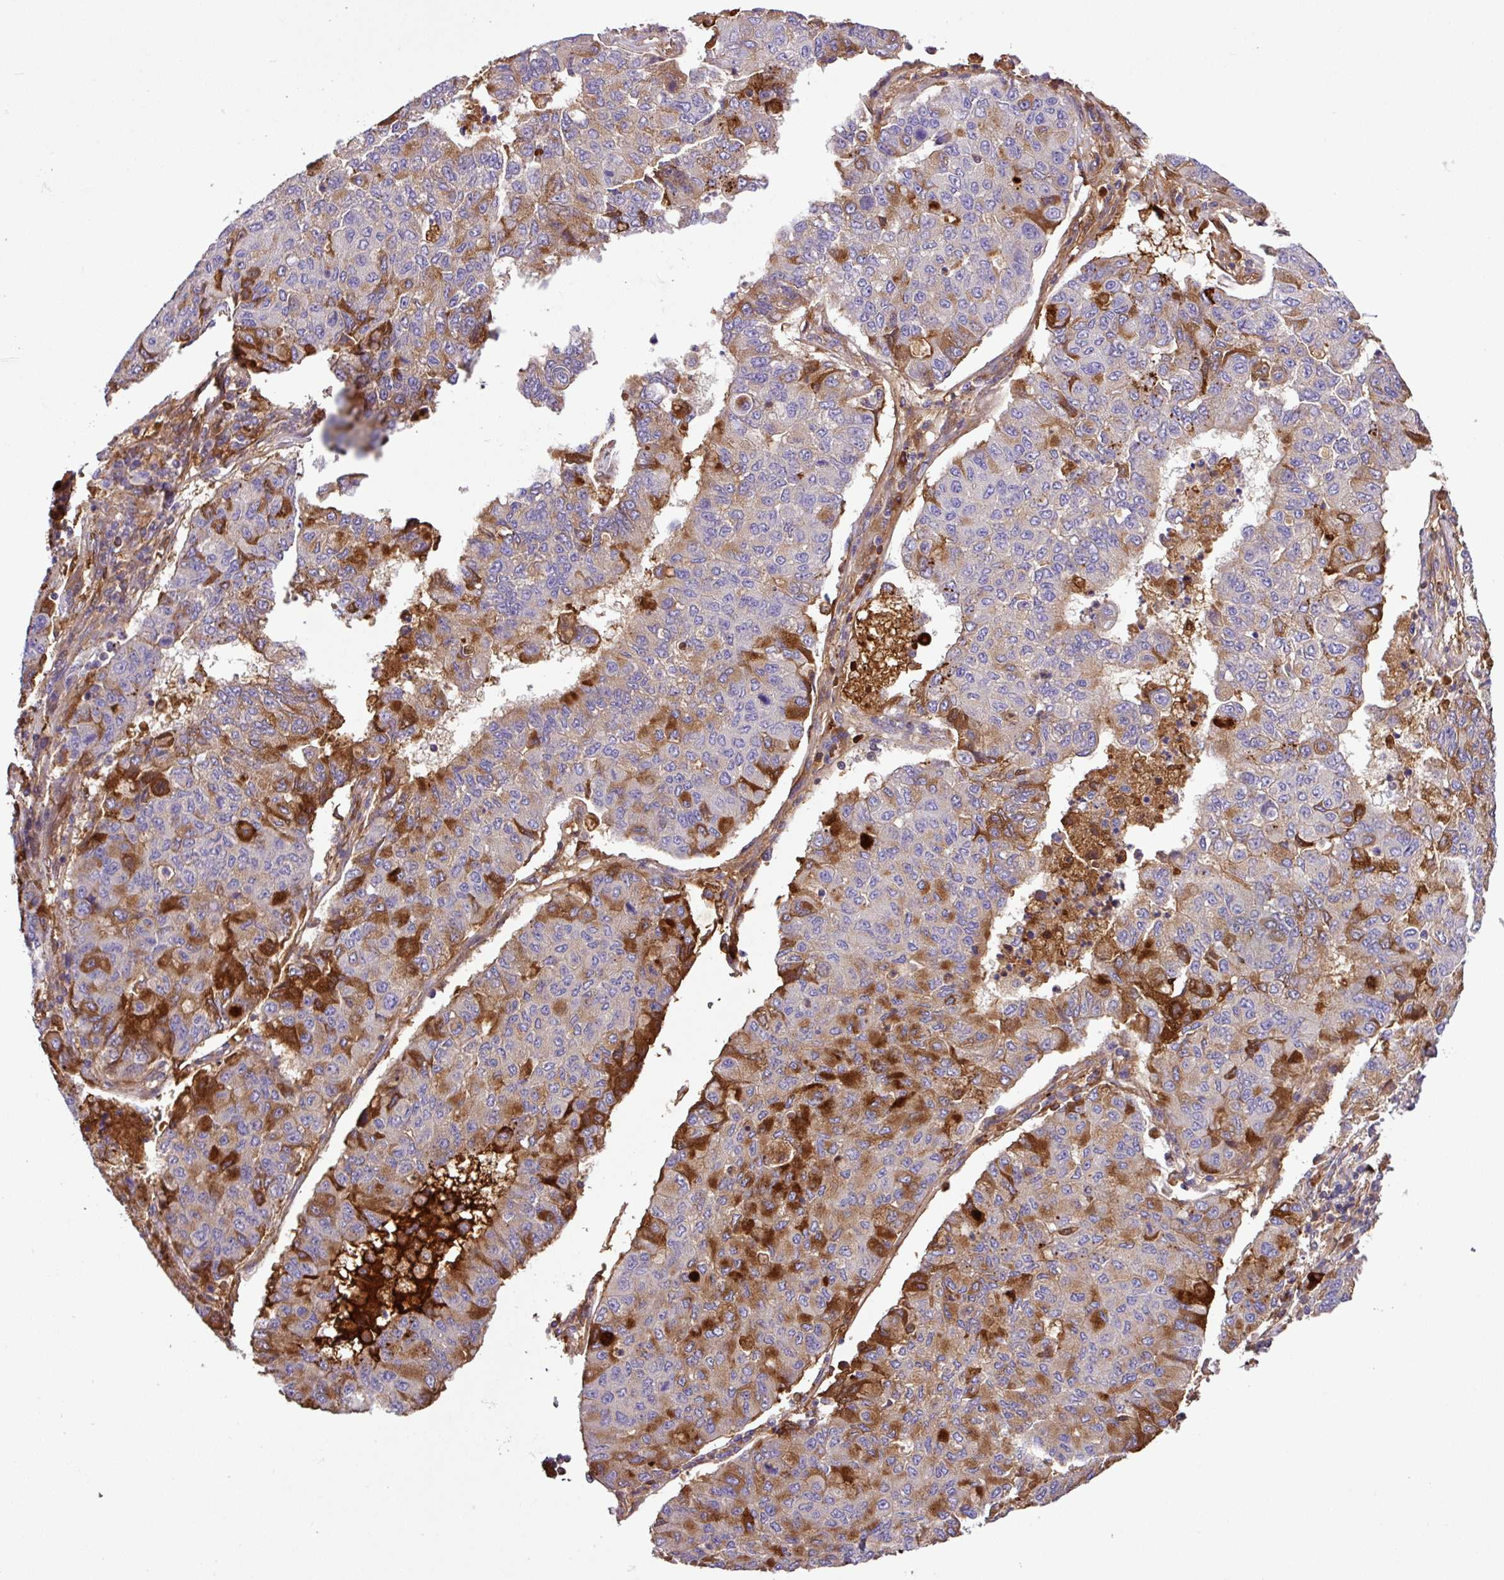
{"staining": {"intensity": "strong", "quantity": "<25%", "location": "cytoplasmic/membranous"}, "tissue": "lung cancer", "cell_type": "Tumor cells", "image_type": "cancer", "snomed": [{"axis": "morphology", "description": "Squamous cell carcinoma, NOS"}, {"axis": "topography", "description": "Lung"}], "caption": "Lung squamous cell carcinoma stained with DAB (3,3'-diaminobenzidine) IHC demonstrates medium levels of strong cytoplasmic/membranous staining in approximately <25% of tumor cells.", "gene": "ZNF266", "patient": {"sex": "male", "age": 74}}